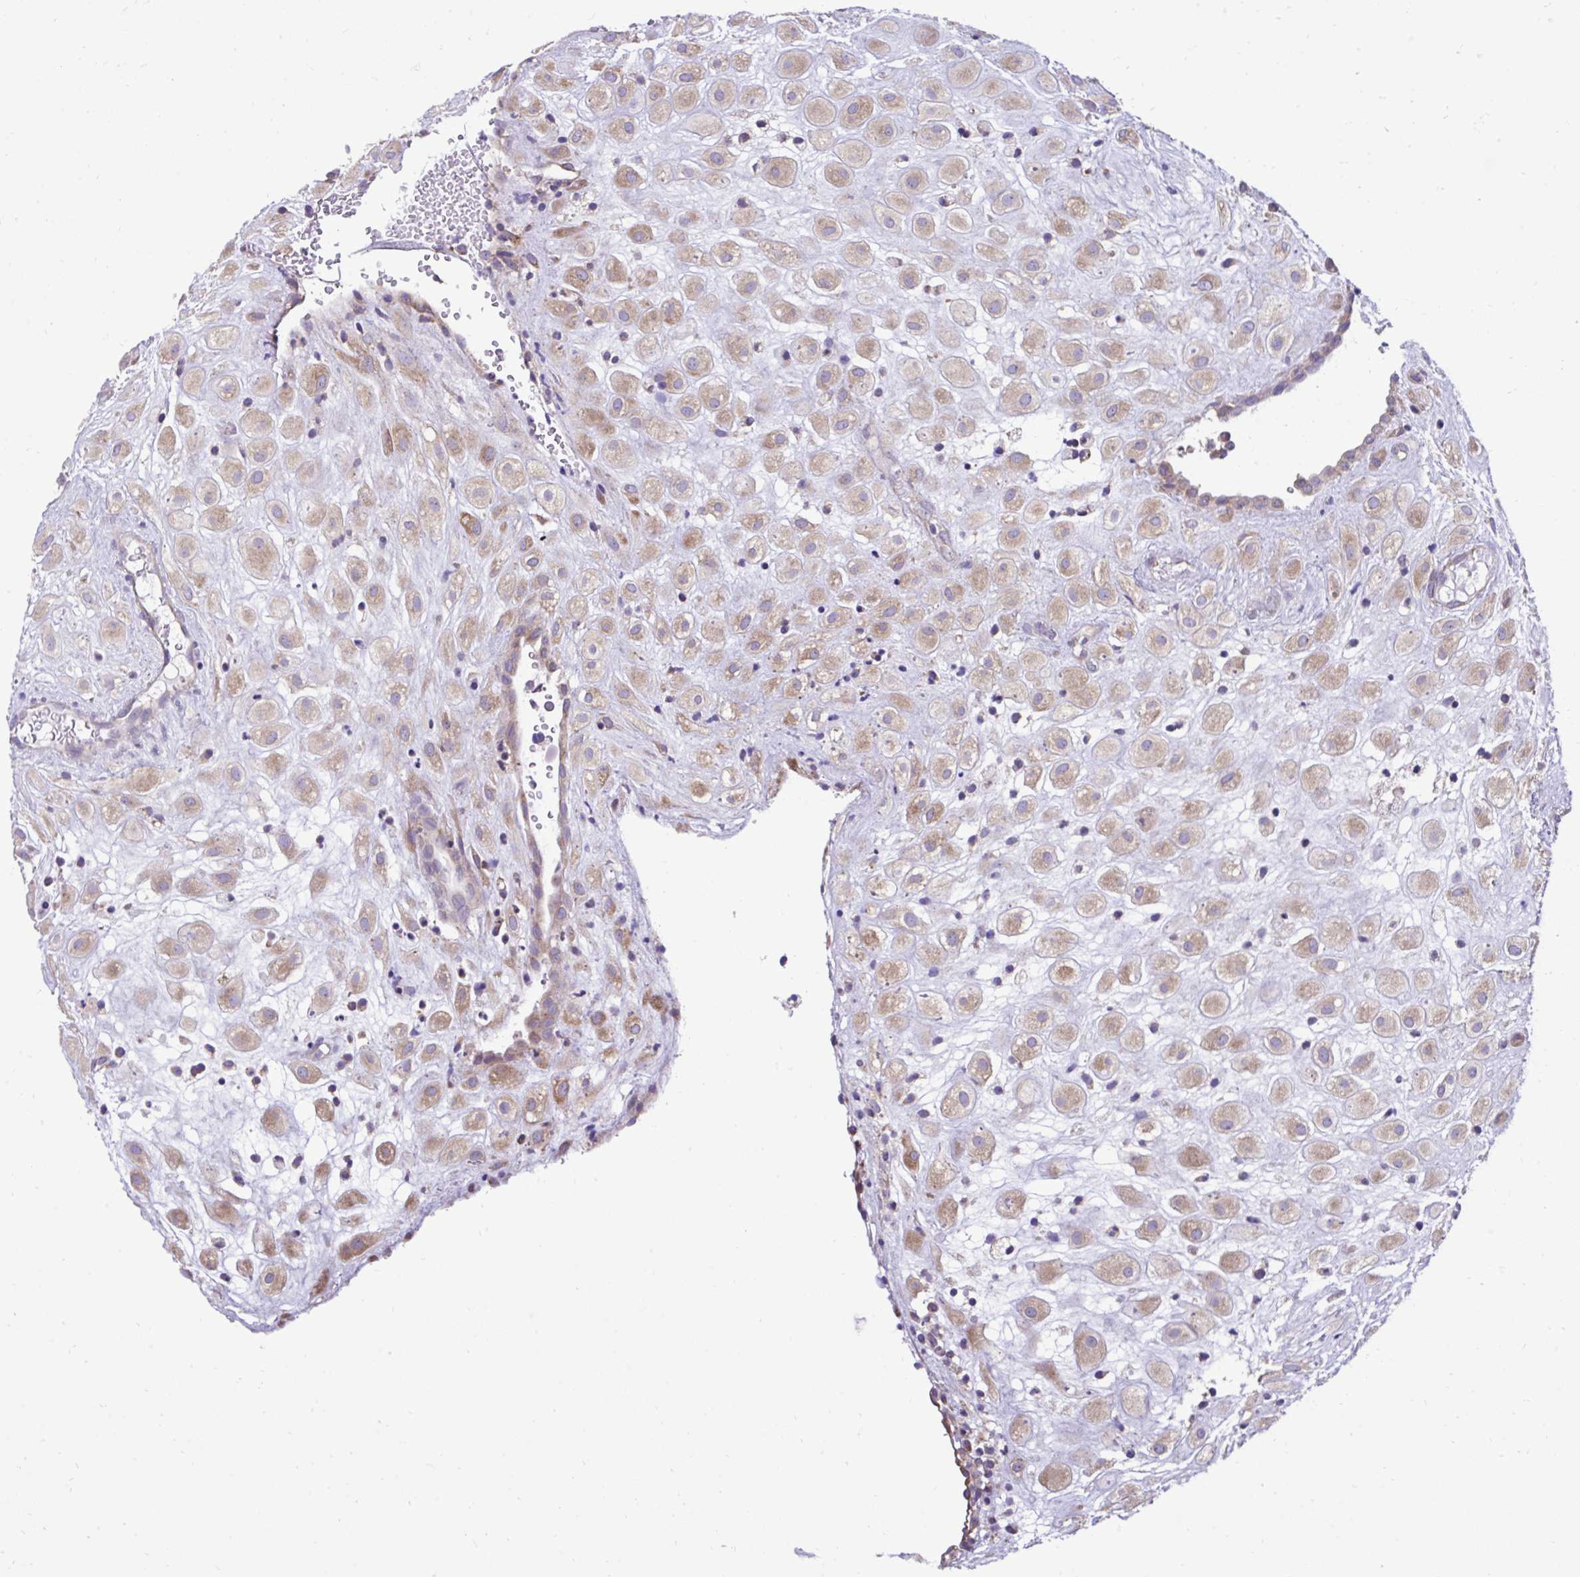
{"staining": {"intensity": "moderate", "quantity": ">75%", "location": "cytoplasmic/membranous"}, "tissue": "placenta", "cell_type": "Decidual cells", "image_type": "normal", "snomed": [{"axis": "morphology", "description": "Normal tissue, NOS"}, {"axis": "topography", "description": "Placenta"}], "caption": "DAB immunohistochemical staining of normal human placenta demonstrates moderate cytoplasmic/membranous protein positivity in about >75% of decidual cells.", "gene": "RPL7", "patient": {"sex": "female", "age": 24}}